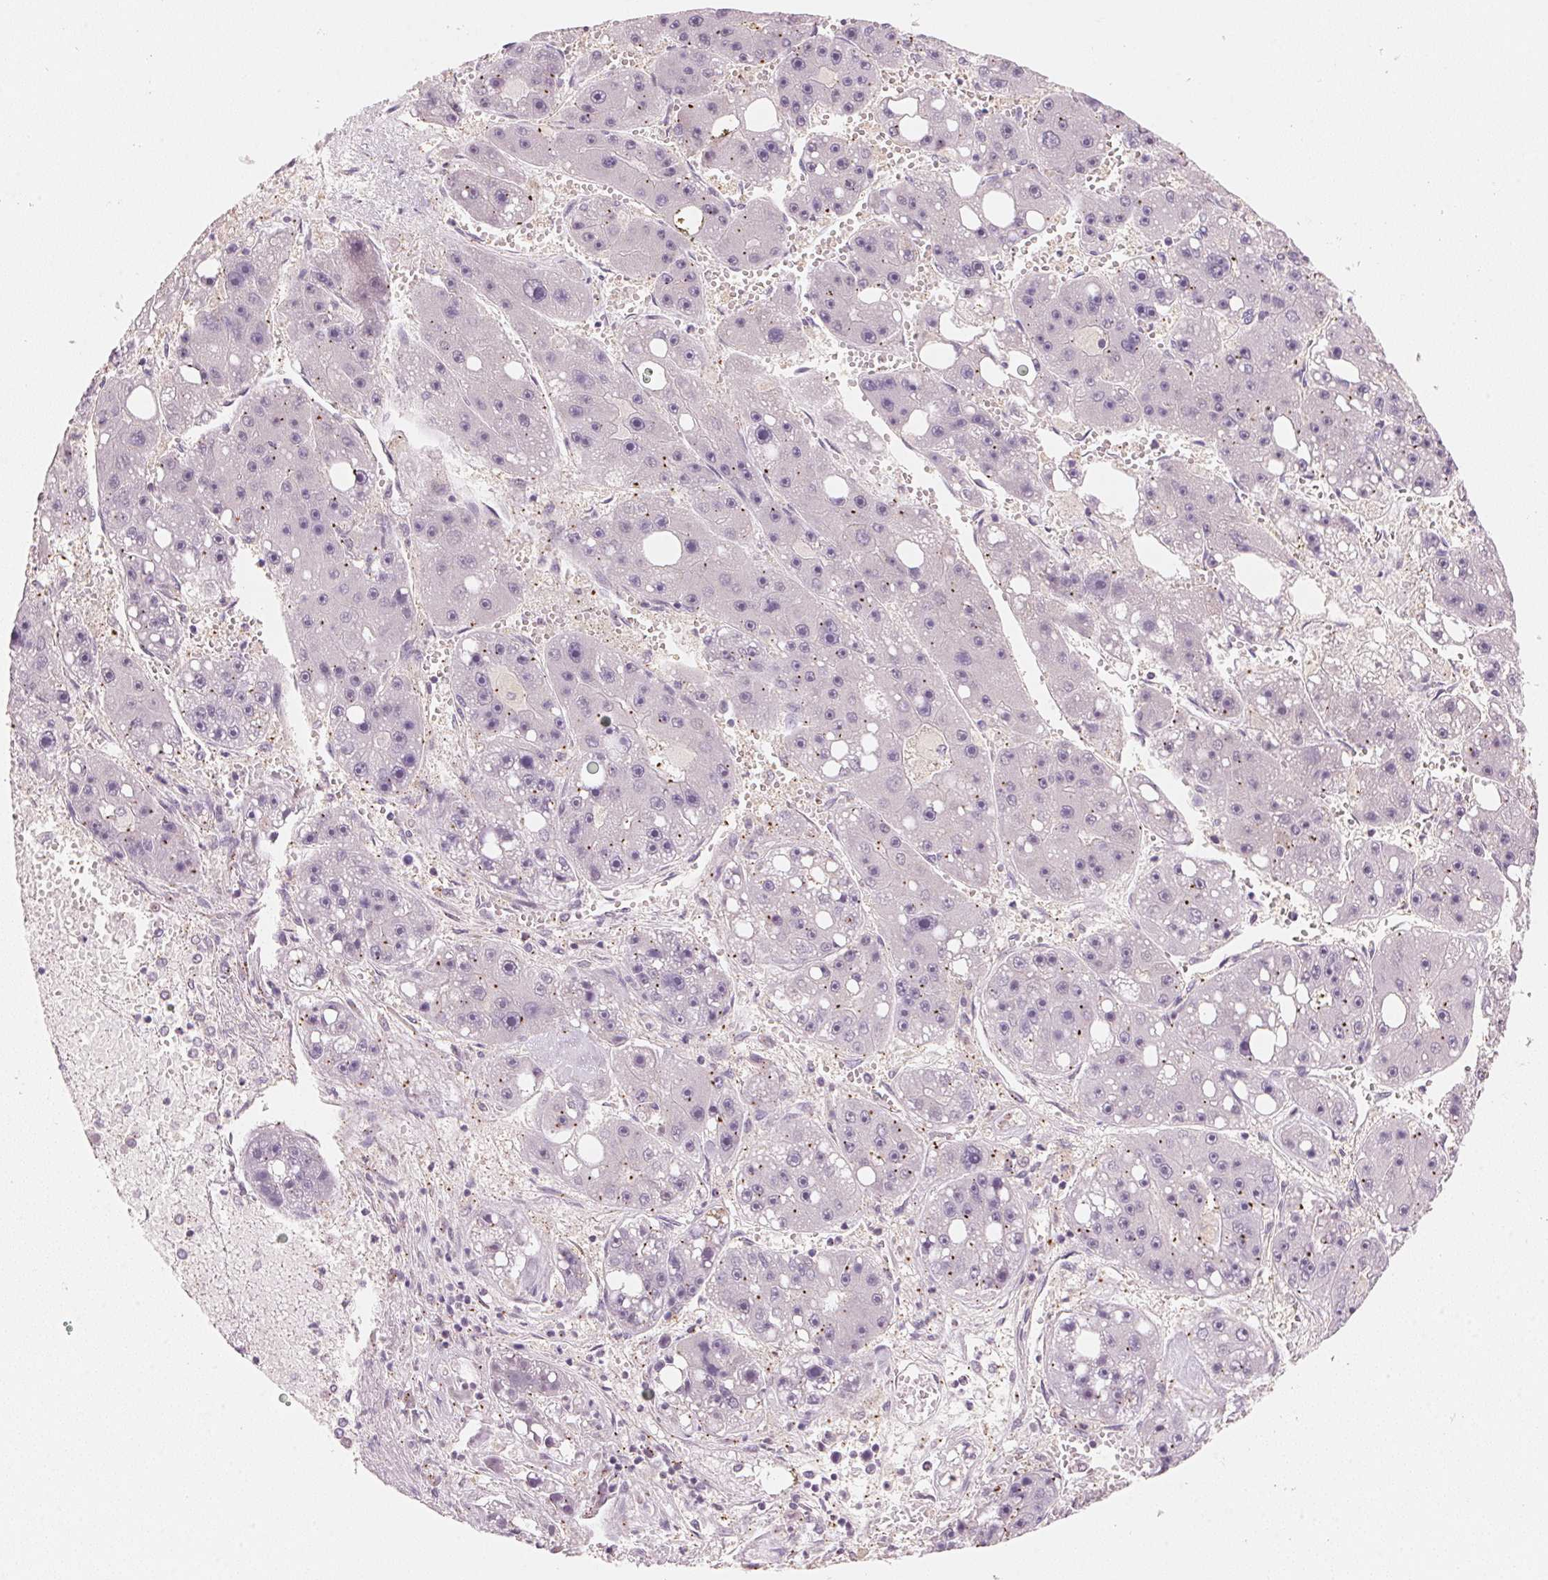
{"staining": {"intensity": "negative", "quantity": "none", "location": "none"}, "tissue": "liver cancer", "cell_type": "Tumor cells", "image_type": "cancer", "snomed": [{"axis": "morphology", "description": "Carcinoma, Hepatocellular, NOS"}, {"axis": "topography", "description": "Liver"}], "caption": "This is an immunohistochemistry (IHC) histopathology image of human liver cancer. There is no staining in tumor cells.", "gene": "HOXB13", "patient": {"sex": "female", "age": 61}}